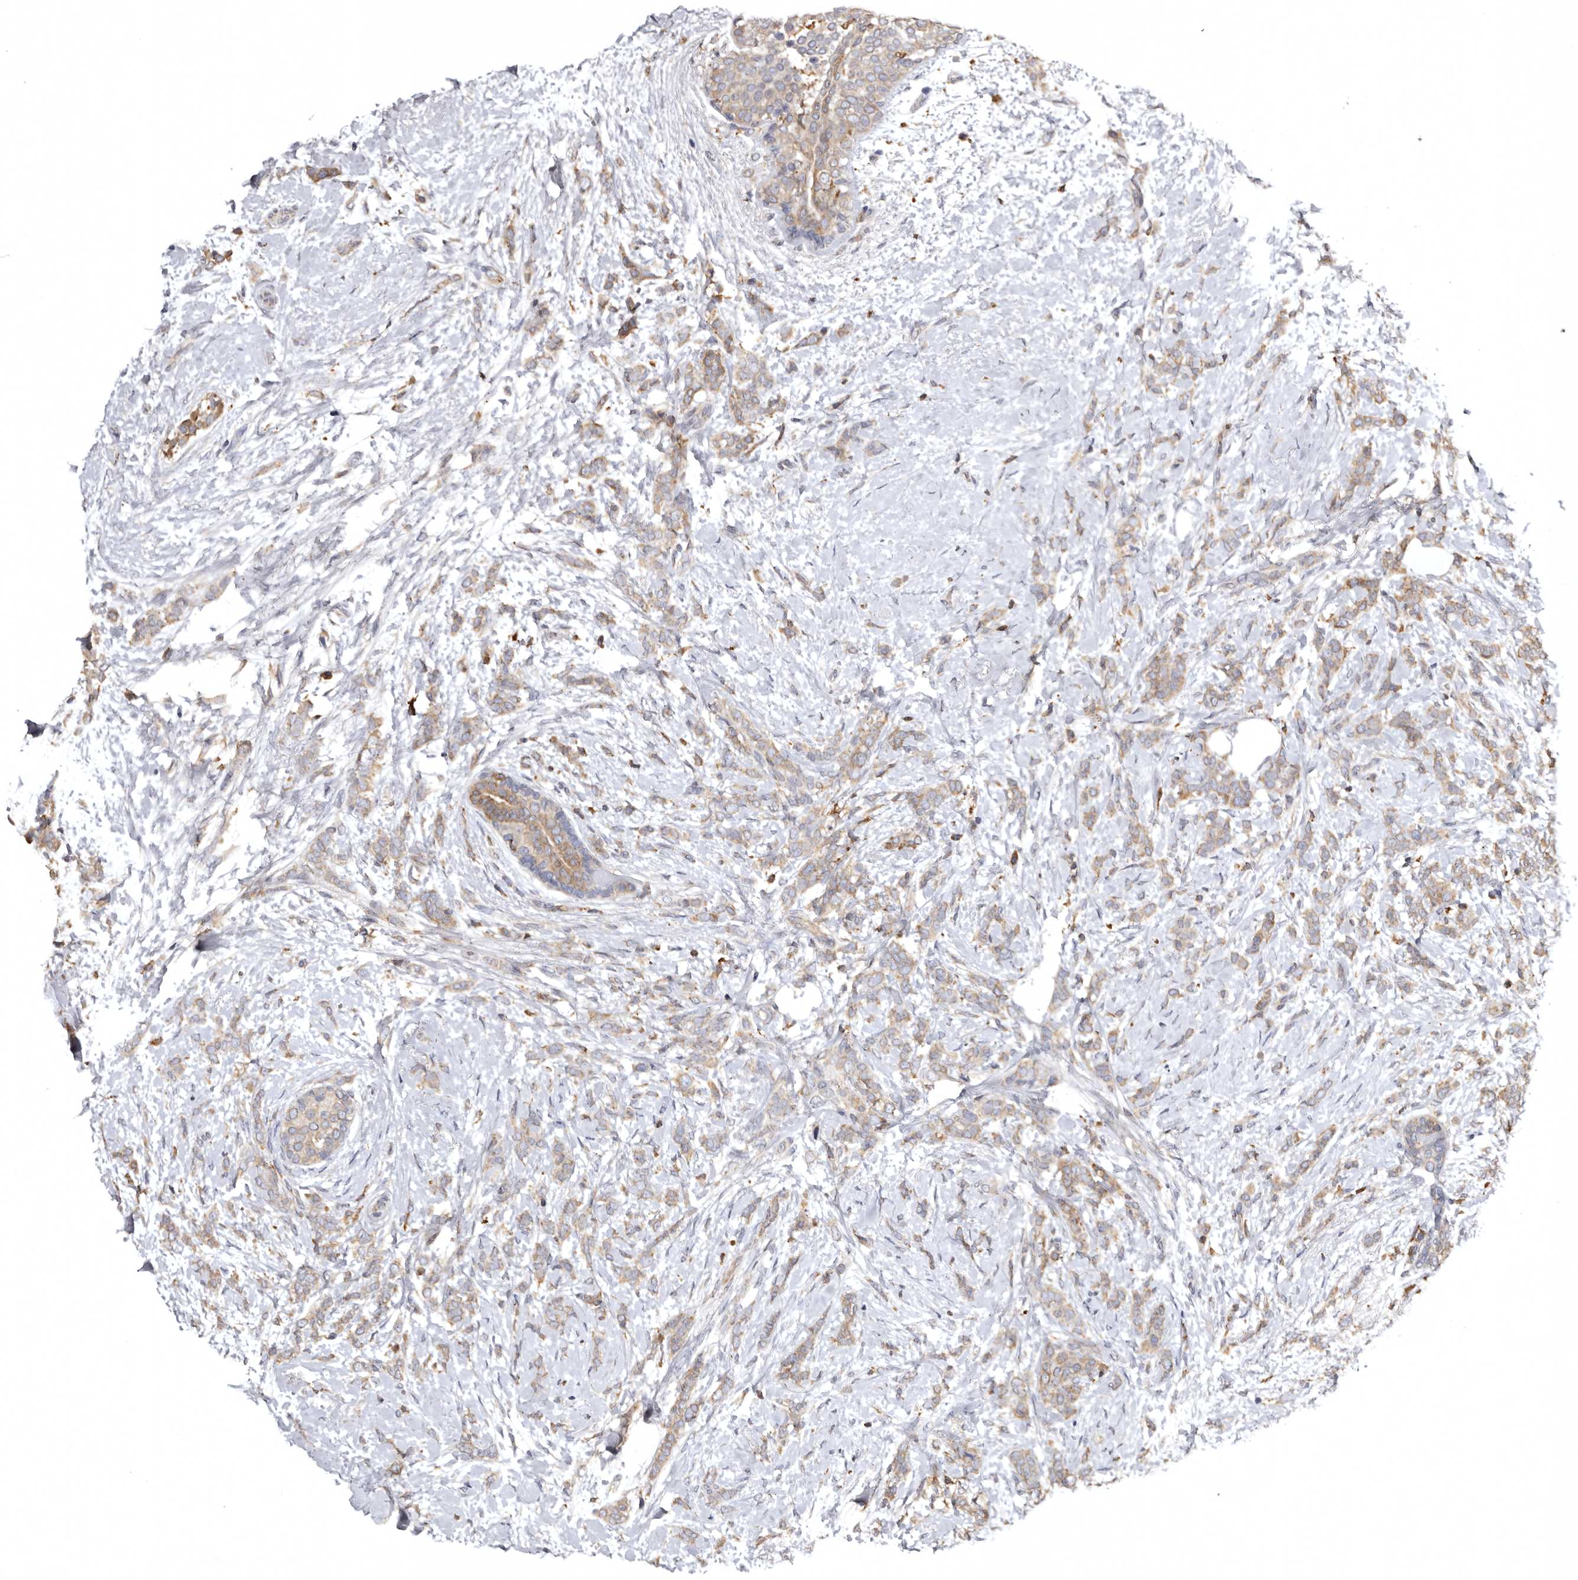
{"staining": {"intensity": "weak", "quantity": "25%-75%", "location": "cytoplasmic/membranous"}, "tissue": "breast cancer", "cell_type": "Tumor cells", "image_type": "cancer", "snomed": [{"axis": "morphology", "description": "Lobular carcinoma, in situ"}, {"axis": "morphology", "description": "Lobular carcinoma"}, {"axis": "topography", "description": "Breast"}], "caption": "Lobular carcinoma (breast) stained with DAB (3,3'-diaminobenzidine) IHC reveals low levels of weak cytoplasmic/membranous expression in approximately 25%-75% of tumor cells.", "gene": "INKA2", "patient": {"sex": "female", "age": 41}}